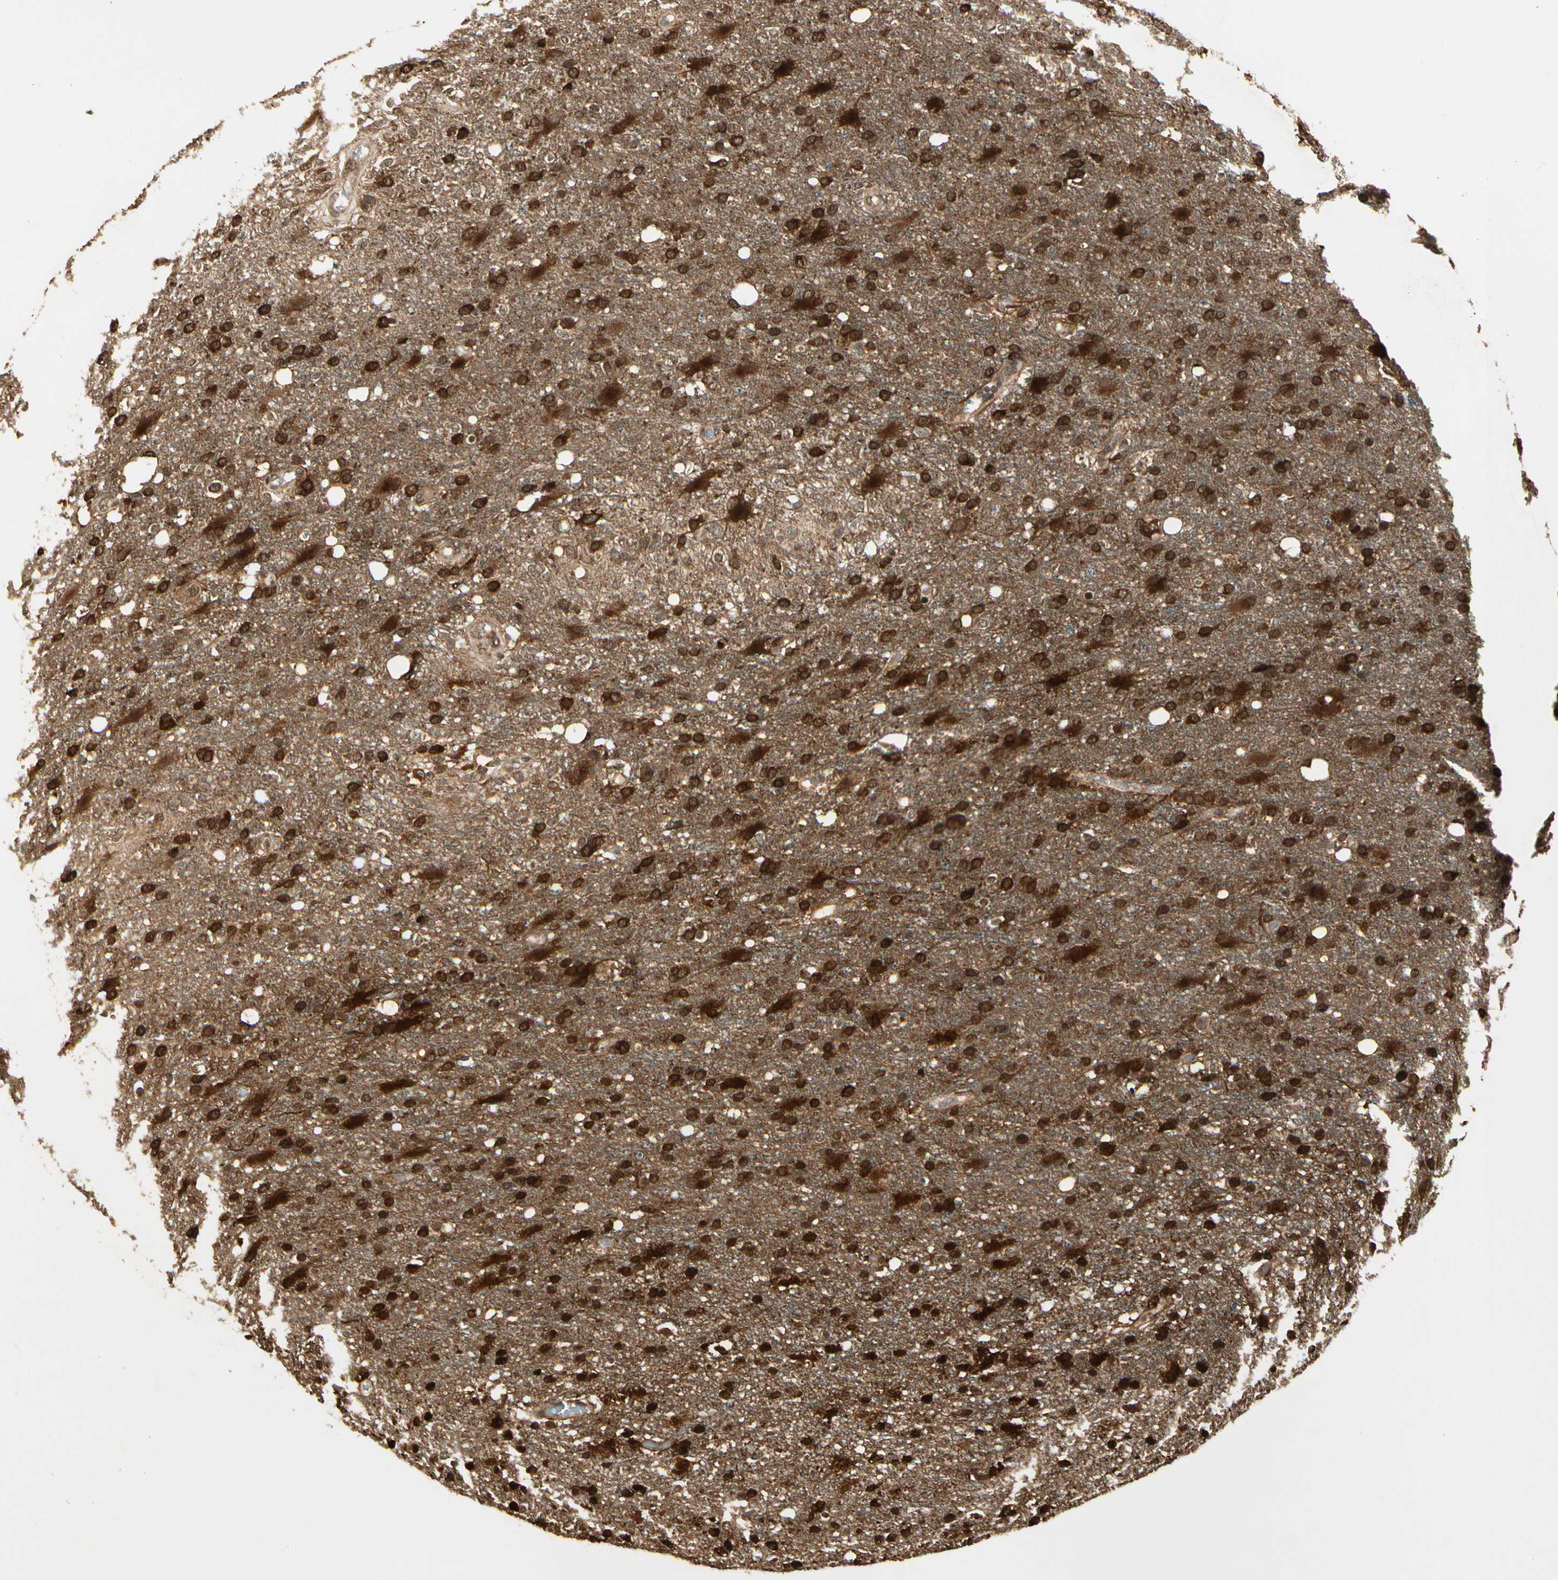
{"staining": {"intensity": "moderate", "quantity": ">75%", "location": "cytoplasmic/membranous"}, "tissue": "glioma", "cell_type": "Tumor cells", "image_type": "cancer", "snomed": [{"axis": "morphology", "description": "Normal tissue, NOS"}, {"axis": "morphology", "description": "Glioma, malignant, High grade"}, {"axis": "topography", "description": "Cerebral cortex"}], "caption": "Moderate cytoplasmic/membranous protein positivity is seen in about >75% of tumor cells in malignant glioma (high-grade).", "gene": "GLUL", "patient": {"sex": "male", "age": 77}}